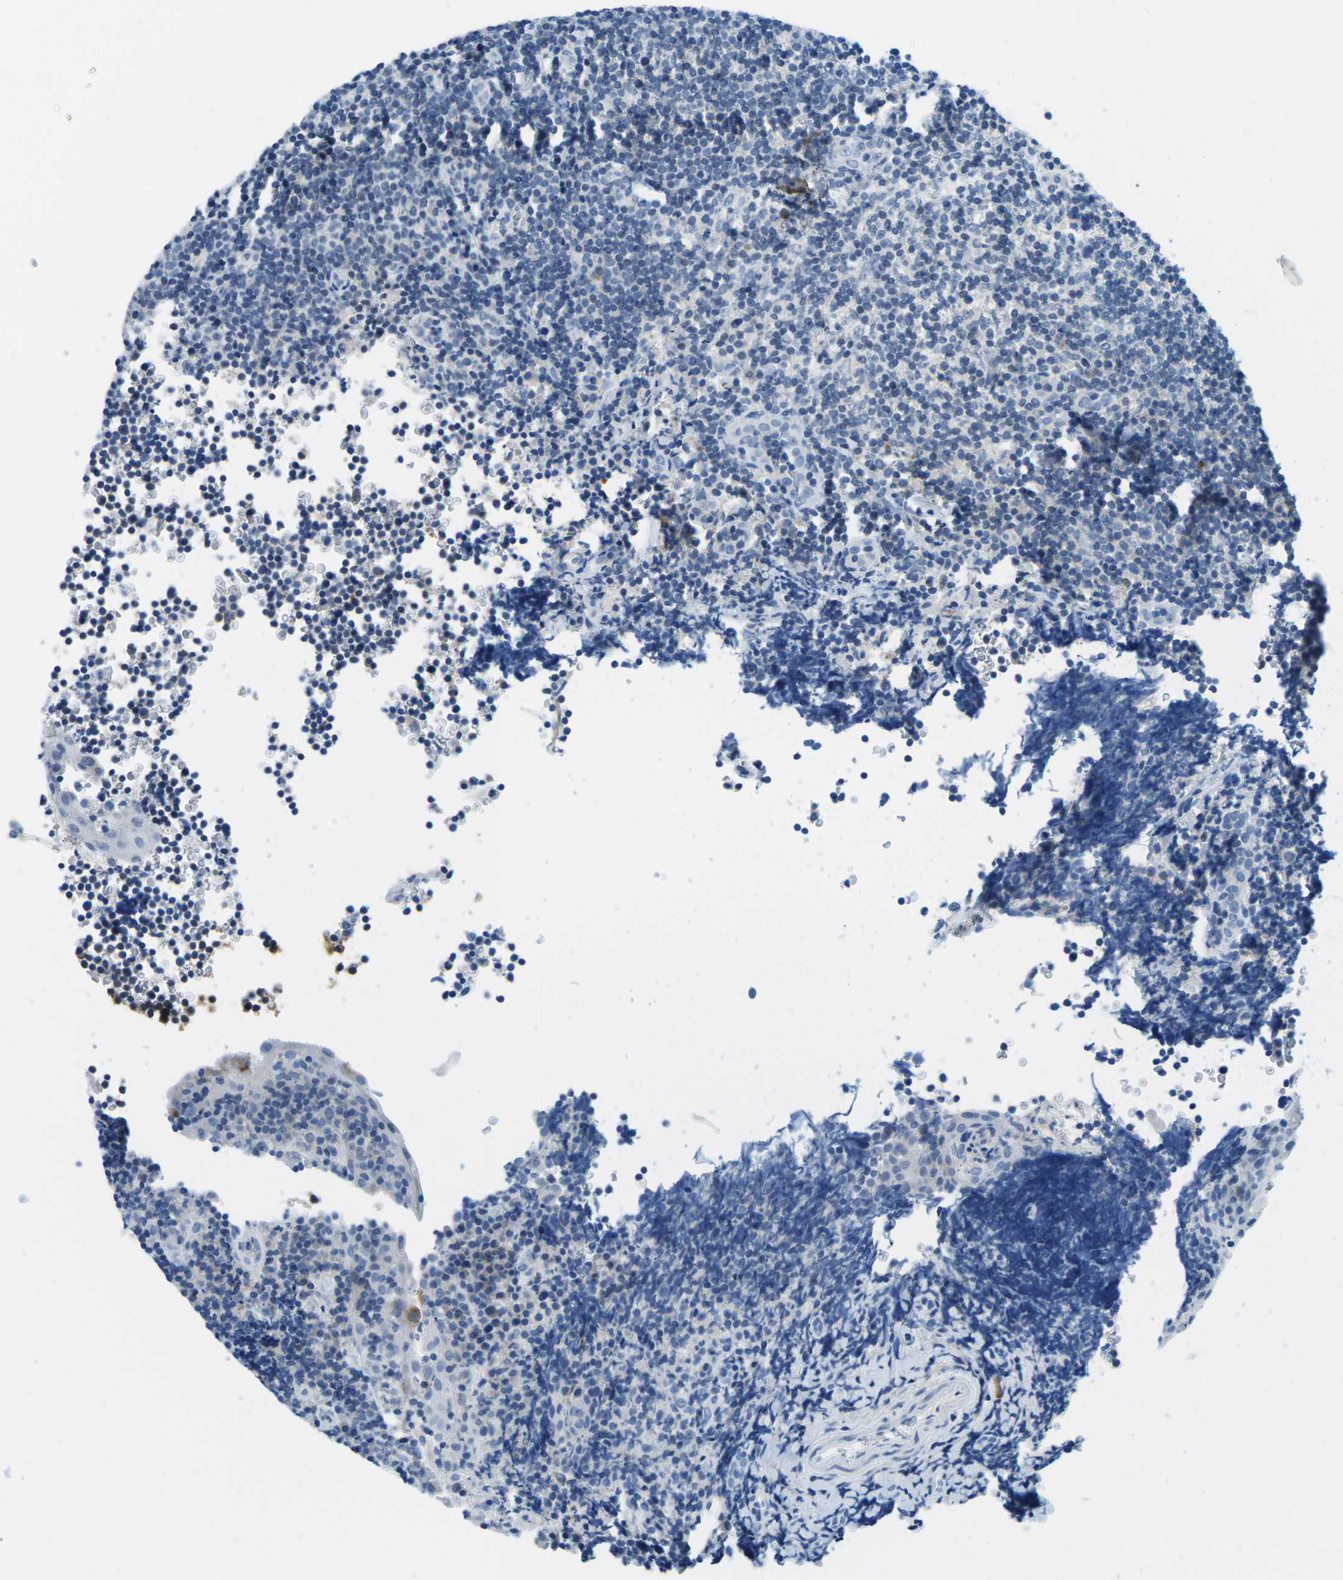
{"staining": {"intensity": "negative", "quantity": "none", "location": "none"}, "tissue": "tonsil", "cell_type": "Germinal center cells", "image_type": "normal", "snomed": [{"axis": "morphology", "description": "Normal tissue, NOS"}, {"axis": "topography", "description": "Tonsil"}], "caption": "Immunohistochemistry (IHC) image of normal tonsil stained for a protein (brown), which displays no staining in germinal center cells.", "gene": "CFB", "patient": {"sex": "male", "age": 37}}